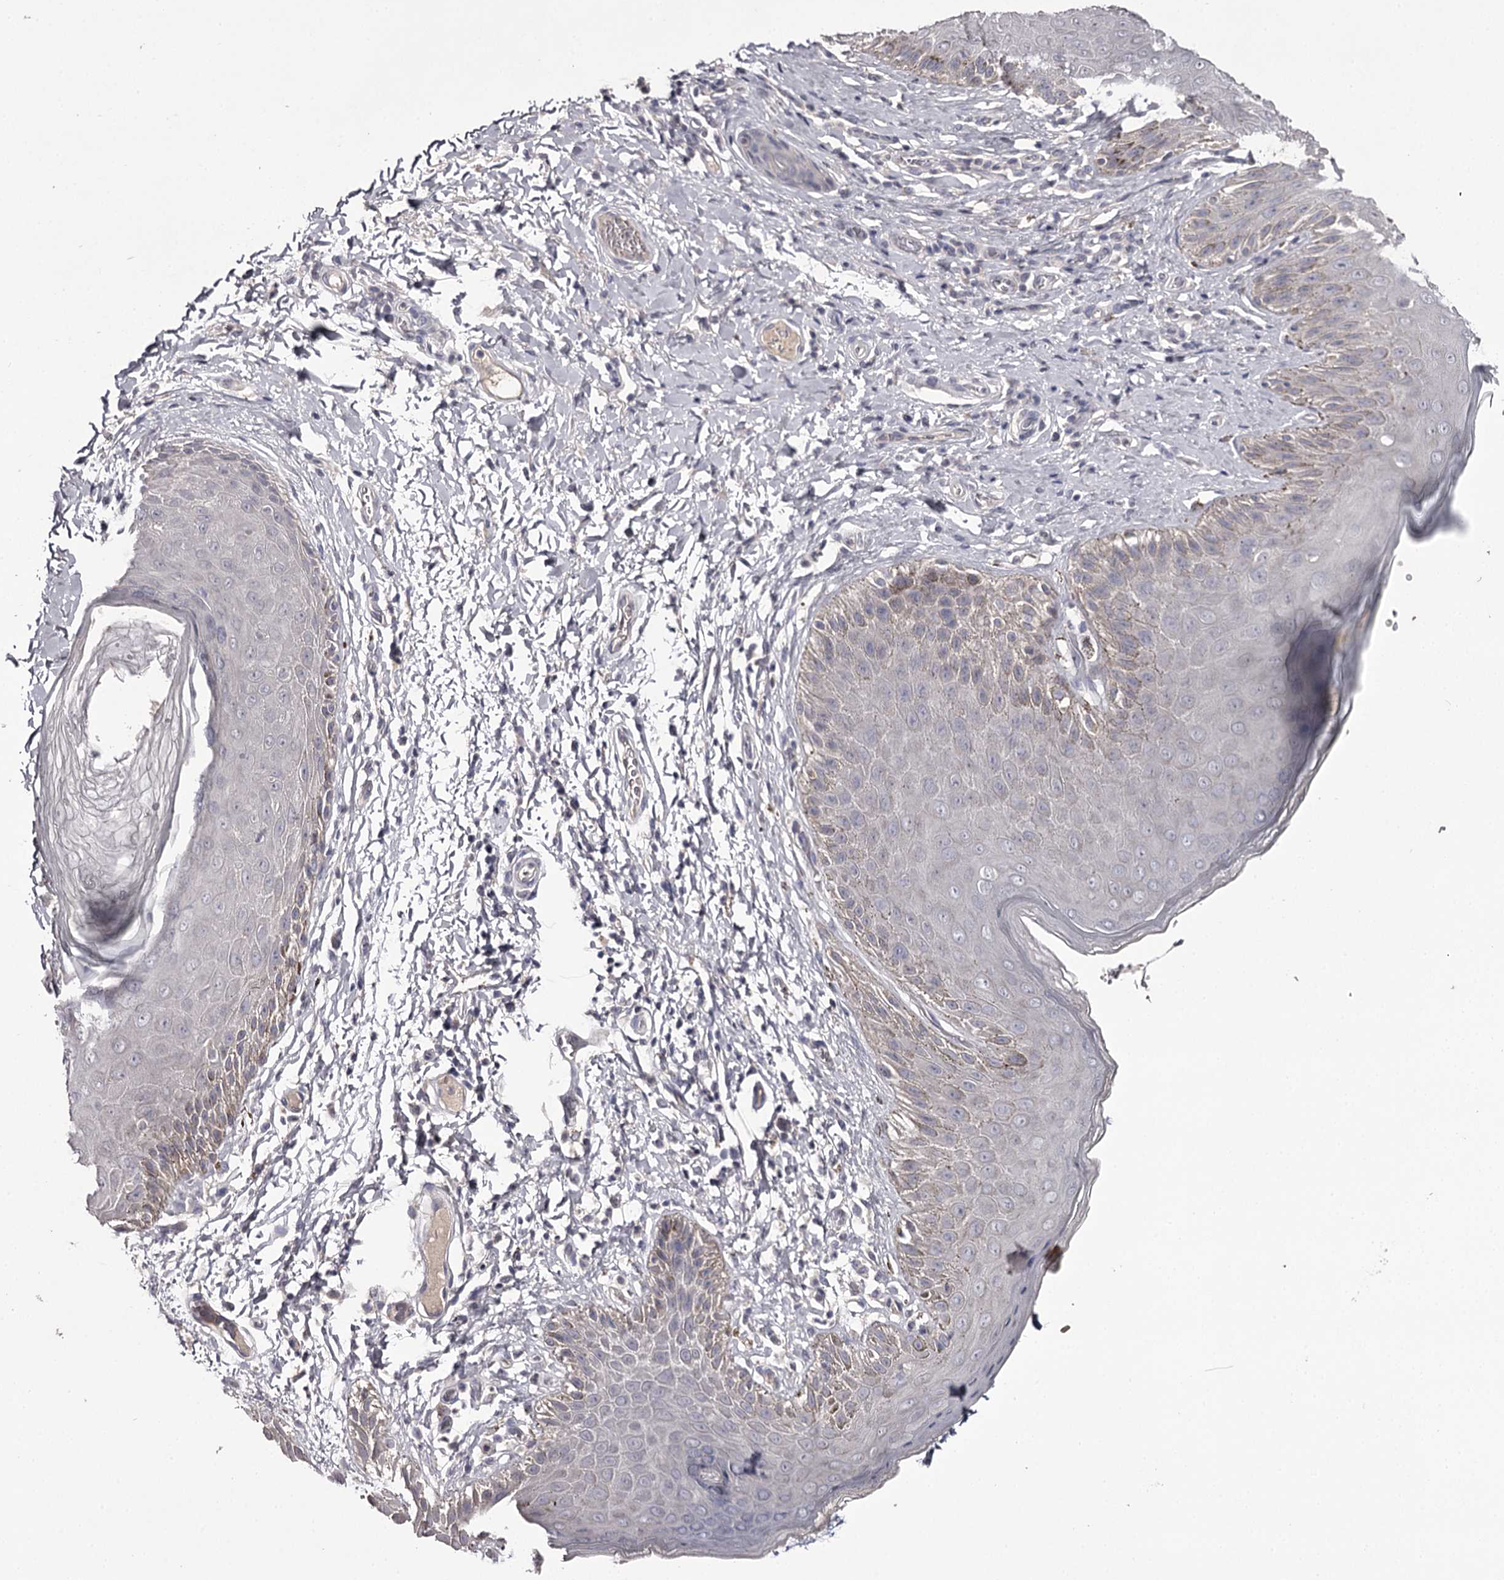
{"staining": {"intensity": "negative", "quantity": "none", "location": "none"}, "tissue": "skin", "cell_type": "Epidermal cells", "image_type": "normal", "snomed": [{"axis": "morphology", "description": "Normal tissue, NOS"}, {"axis": "topography", "description": "Anal"}], "caption": "IHC of benign skin displays no positivity in epidermal cells. (Immunohistochemistry (ihc), brightfield microscopy, high magnification).", "gene": "PRM2", "patient": {"sex": "male", "age": 44}}